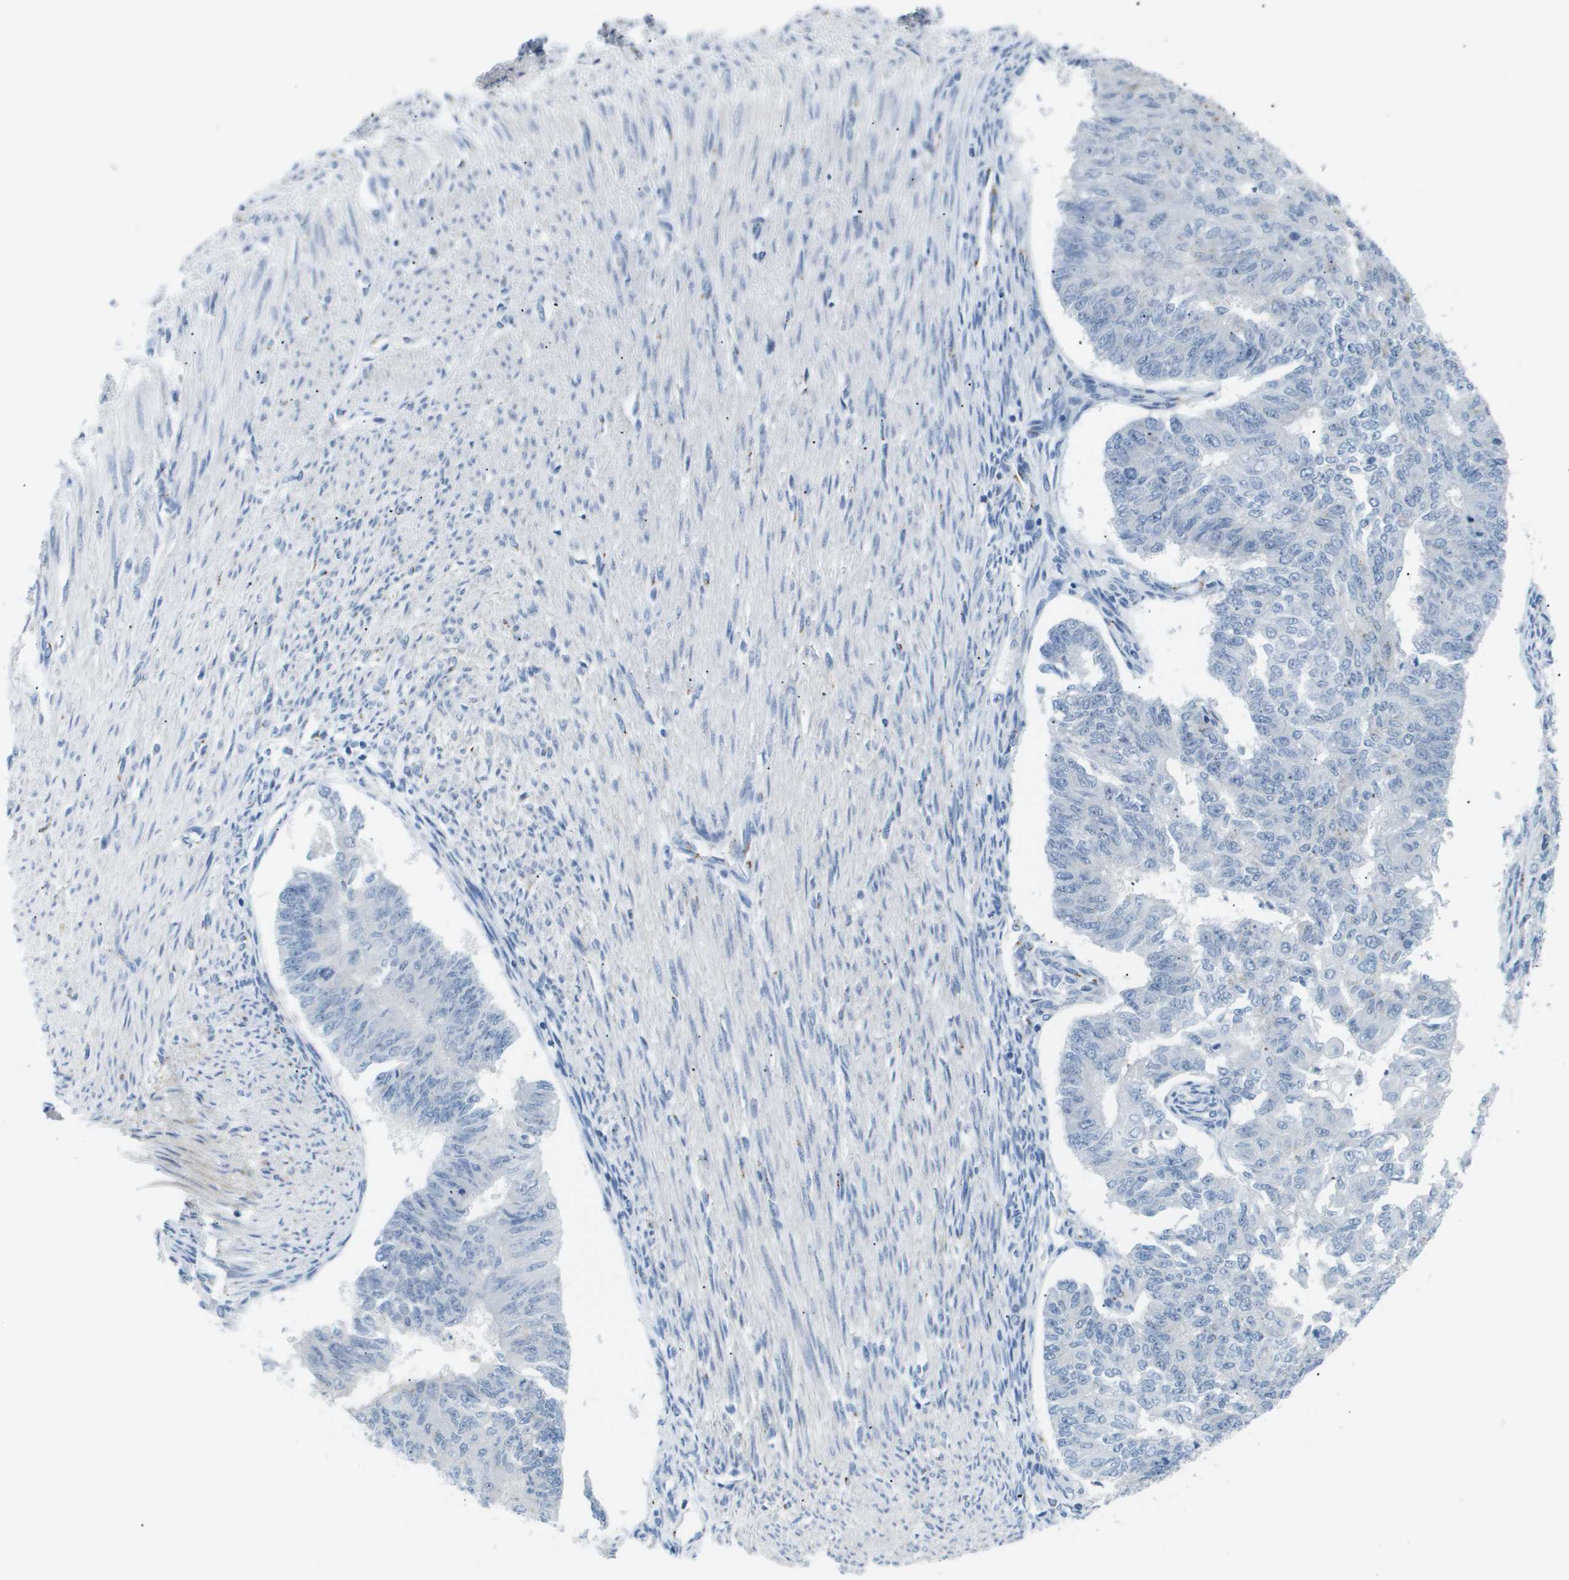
{"staining": {"intensity": "negative", "quantity": "none", "location": "none"}, "tissue": "endometrial cancer", "cell_type": "Tumor cells", "image_type": "cancer", "snomed": [{"axis": "morphology", "description": "Adenocarcinoma, NOS"}, {"axis": "topography", "description": "Endometrium"}], "caption": "Tumor cells show no significant staining in endometrial adenocarcinoma. (Brightfield microscopy of DAB IHC at high magnification).", "gene": "OTUD5", "patient": {"sex": "female", "age": 32}}